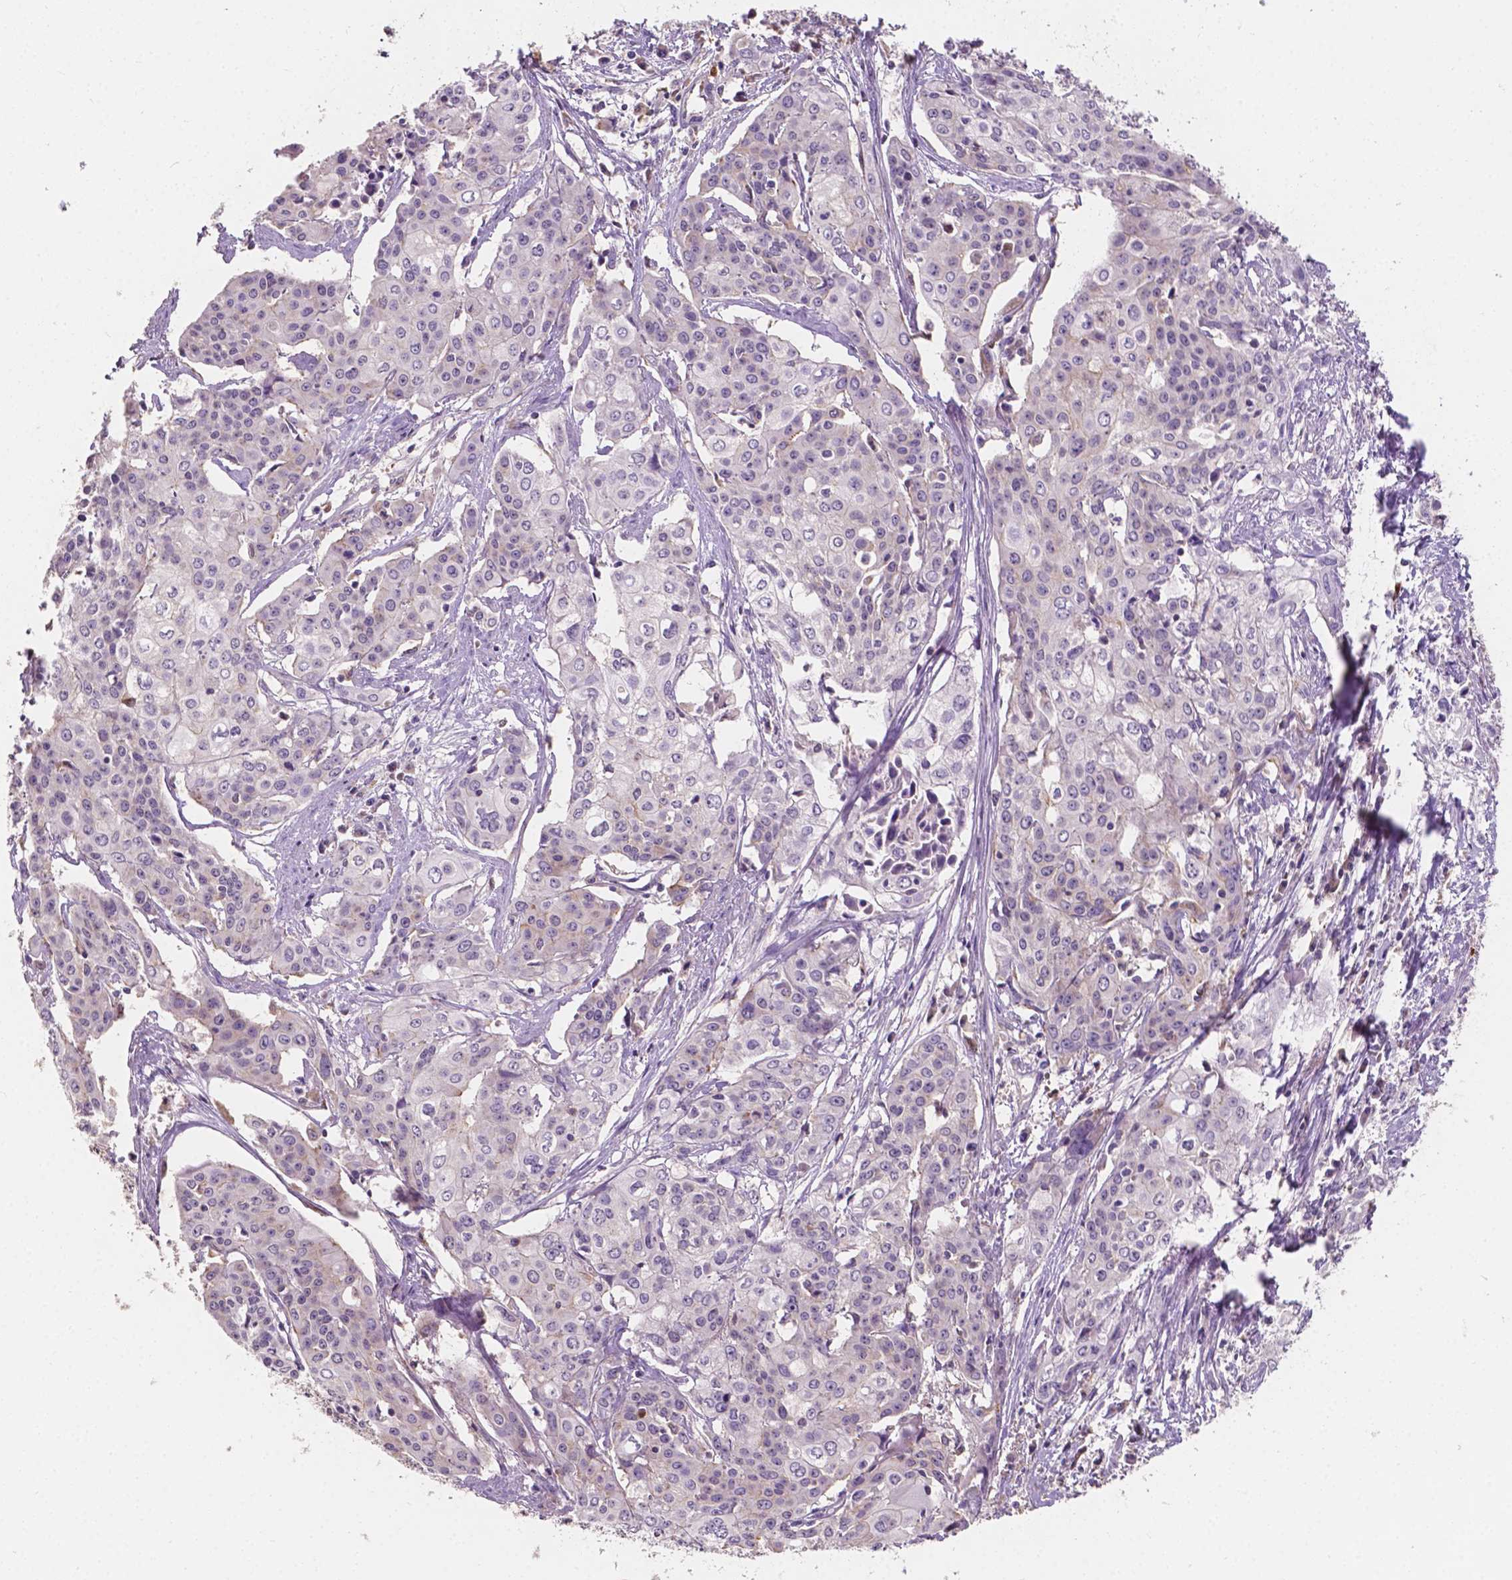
{"staining": {"intensity": "negative", "quantity": "none", "location": "none"}, "tissue": "cervical cancer", "cell_type": "Tumor cells", "image_type": "cancer", "snomed": [{"axis": "morphology", "description": "Squamous cell carcinoma, NOS"}, {"axis": "topography", "description": "Cervix"}], "caption": "Squamous cell carcinoma (cervical) was stained to show a protein in brown. There is no significant positivity in tumor cells.", "gene": "SLC22A4", "patient": {"sex": "female", "age": 39}}